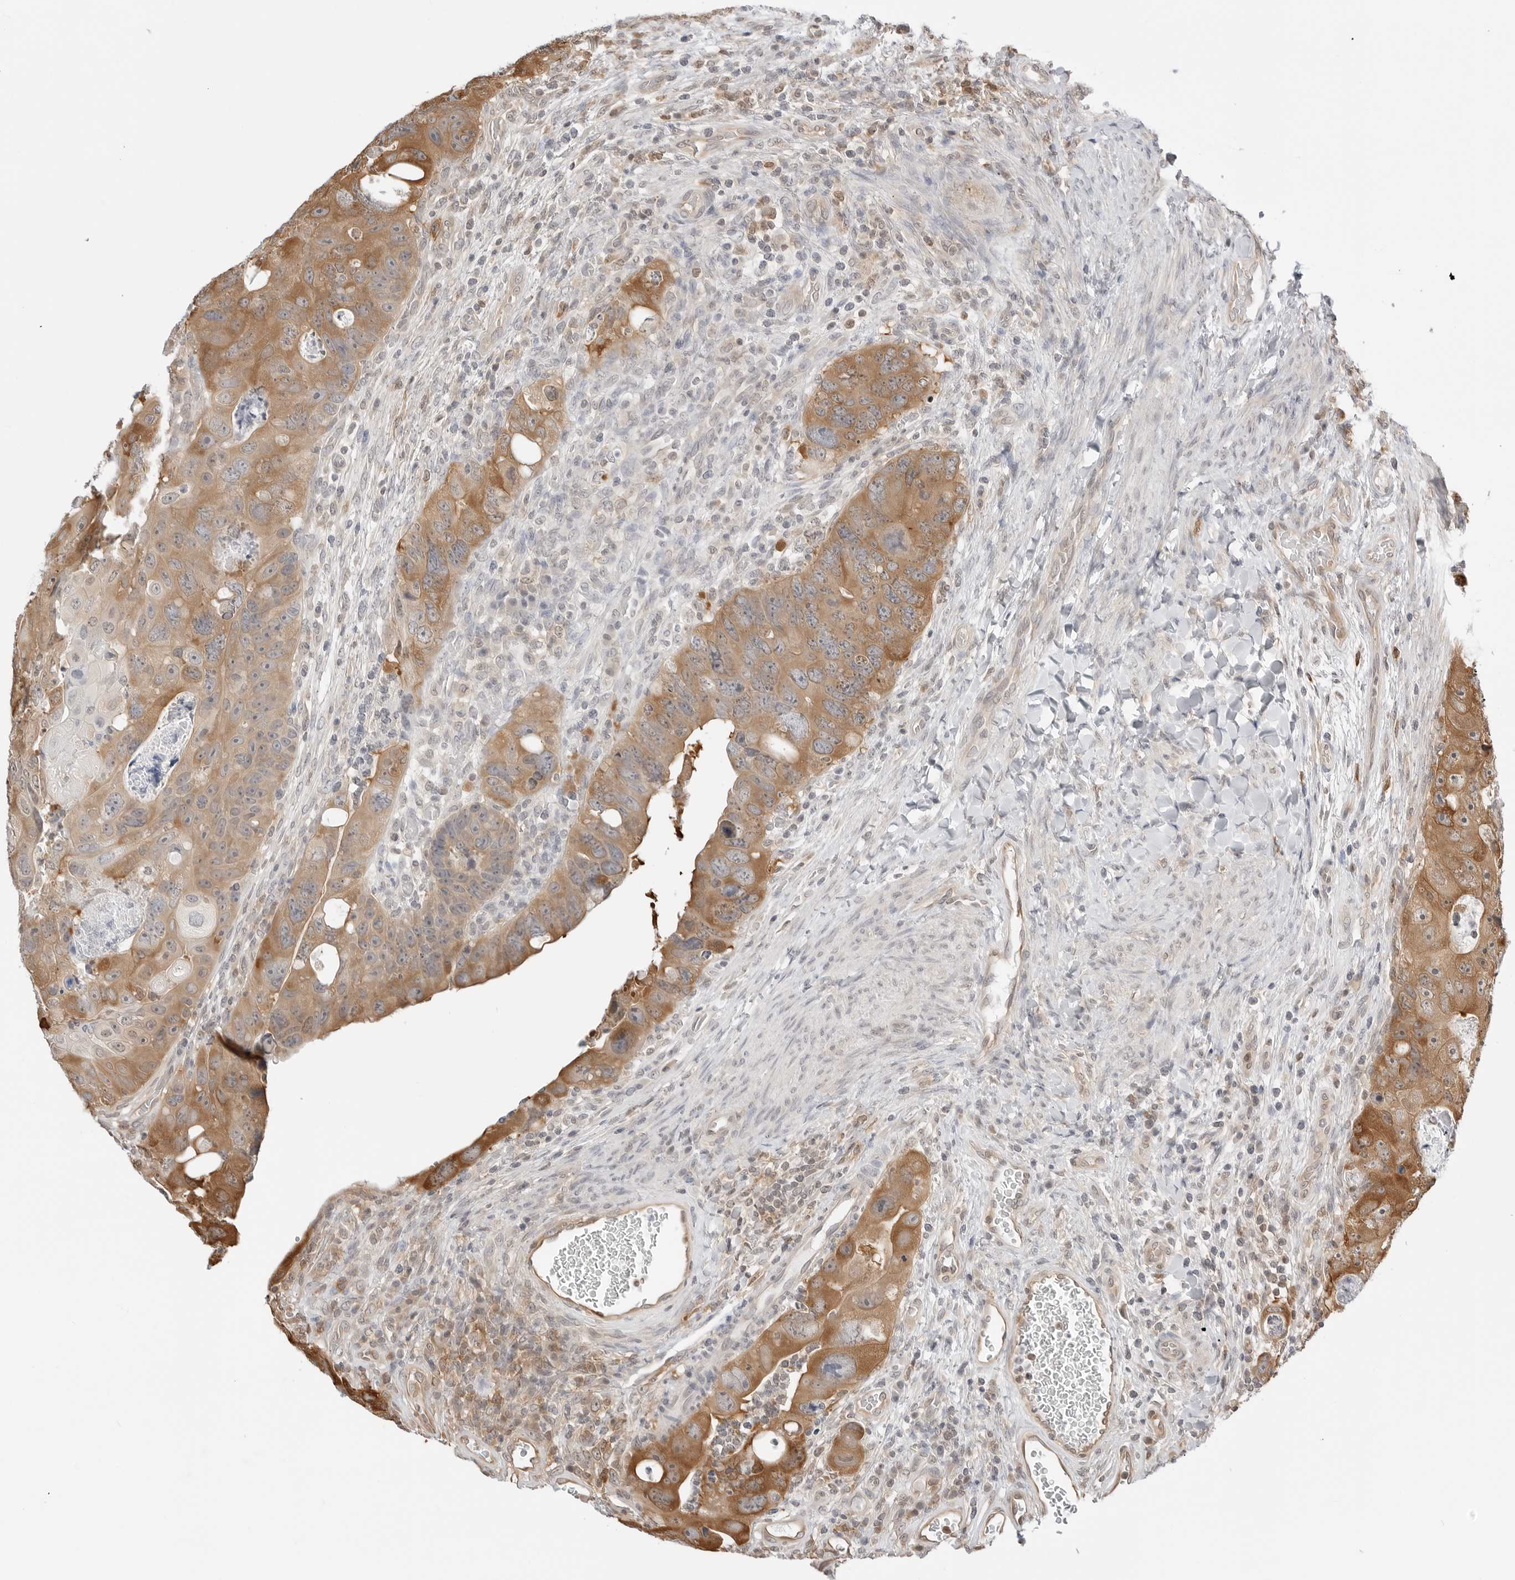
{"staining": {"intensity": "moderate", "quantity": ">75%", "location": "cytoplasmic/membranous"}, "tissue": "colorectal cancer", "cell_type": "Tumor cells", "image_type": "cancer", "snomed": [{"axis": "morphology", "description": "Adenocarcinoma, NOS"}, {"axis": "topography", "description": "Rectum"}], "caption": "A micrograph of adenocarcinoma (colorectal) stained for a protein shows moderate cytoplasmic/membranous brown staining in tumor cells.", "gene": "NUDC", "patient": {"sex": "male", "age": 59}}